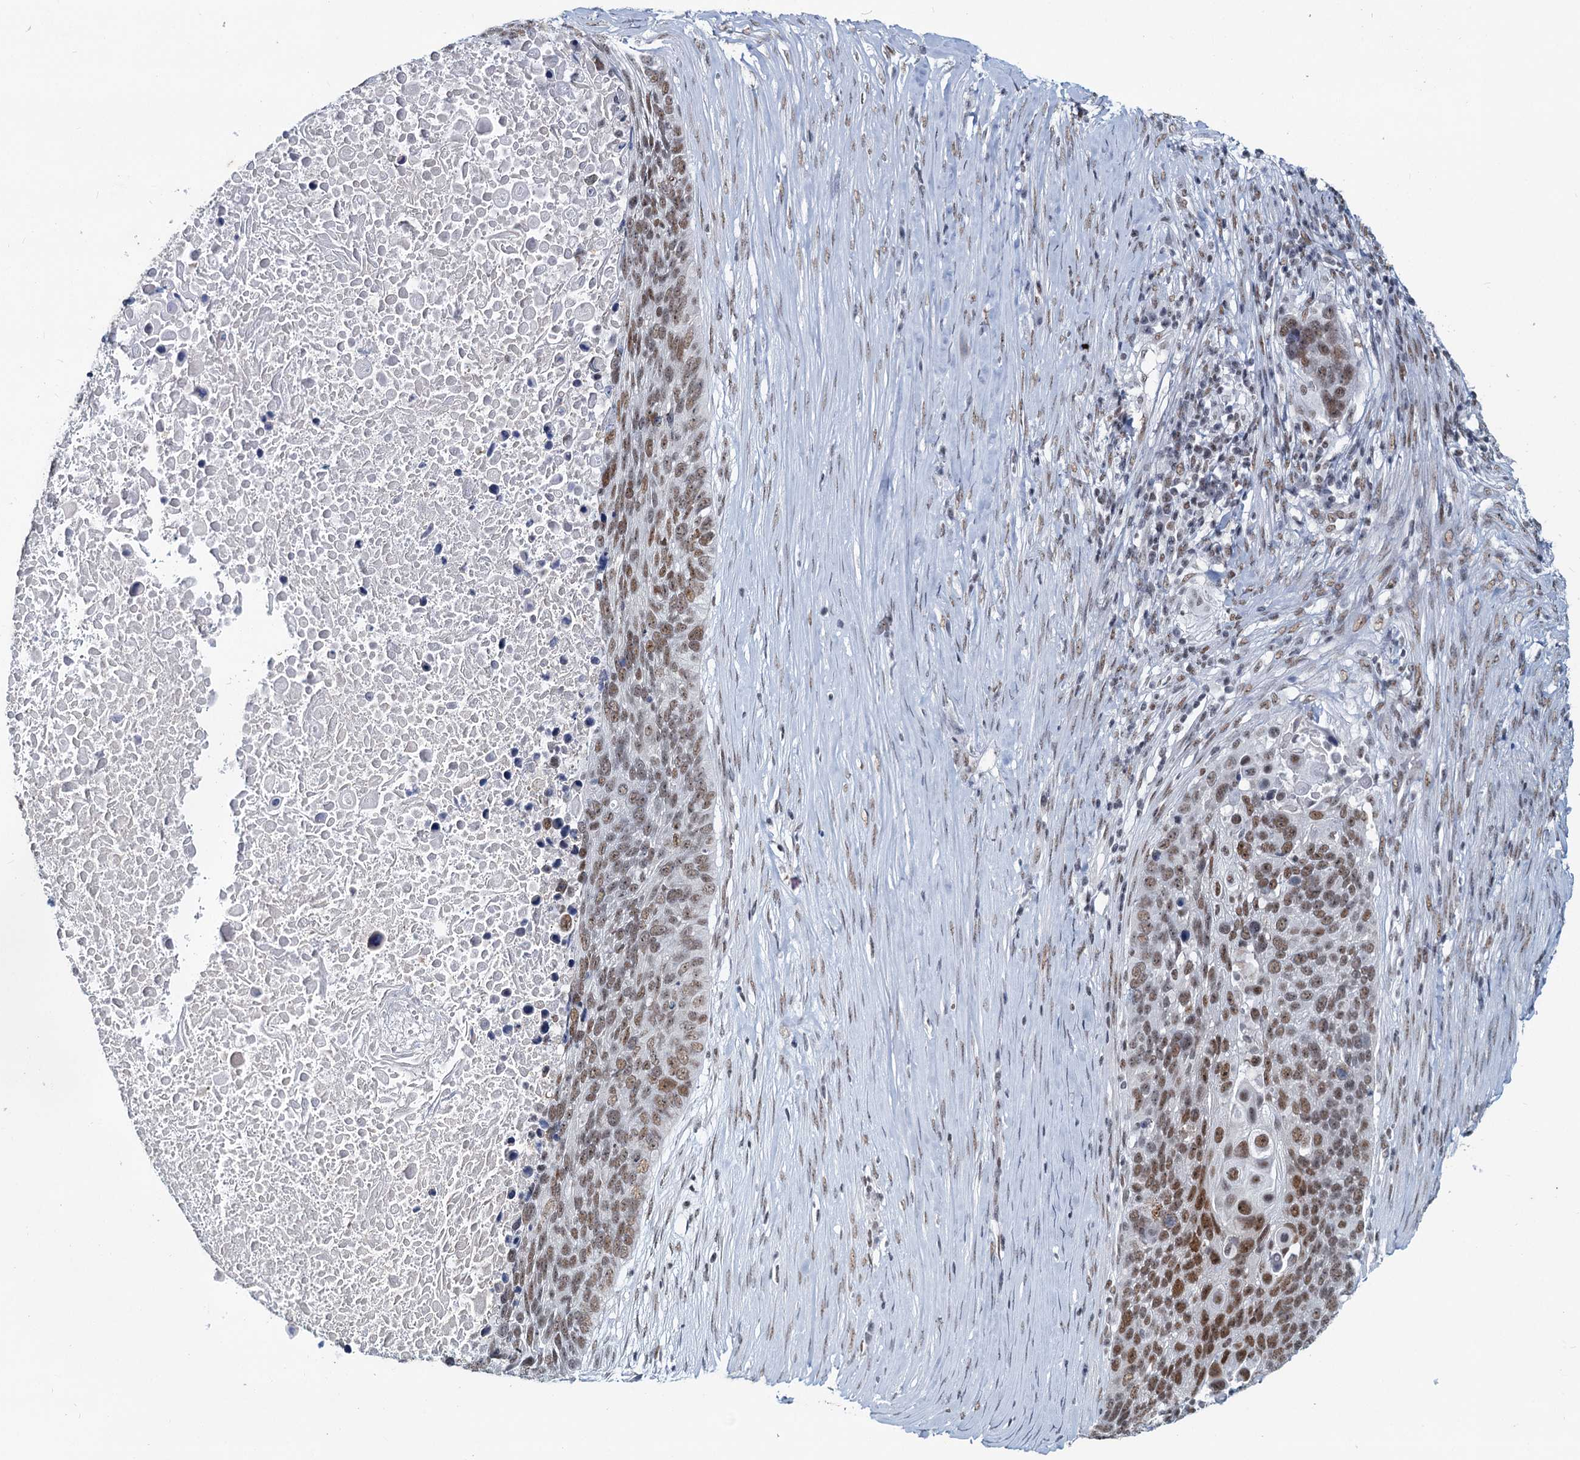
{"staining": {"intensity": "moderate", "quantity": "25%-75%", "location": "nuclear"}, "tissue": "lung cancer", "cell_type": "Tumor cells", "image_type": "cancer", "snomed": [{"axis": "morphology", "description": "Normal tissue, NOS"}, {"axis": "morphology", "description": "Squamous cell carcinoma, NOS"}, {"axis": "topography", "description": "Lymph node"}, {"axis": "topography", "description": "Lung"}], "caption": "Protein expression analysis of human lung cancer (squamous cell carcinoma) reveals moderate nuclear expression in about 25%-75% of tumor cells. The protein is shown in brown color, while the nuclei are stained blue.", "gene": "METTL14", "patient": {"sex": "male", "age": 66}}